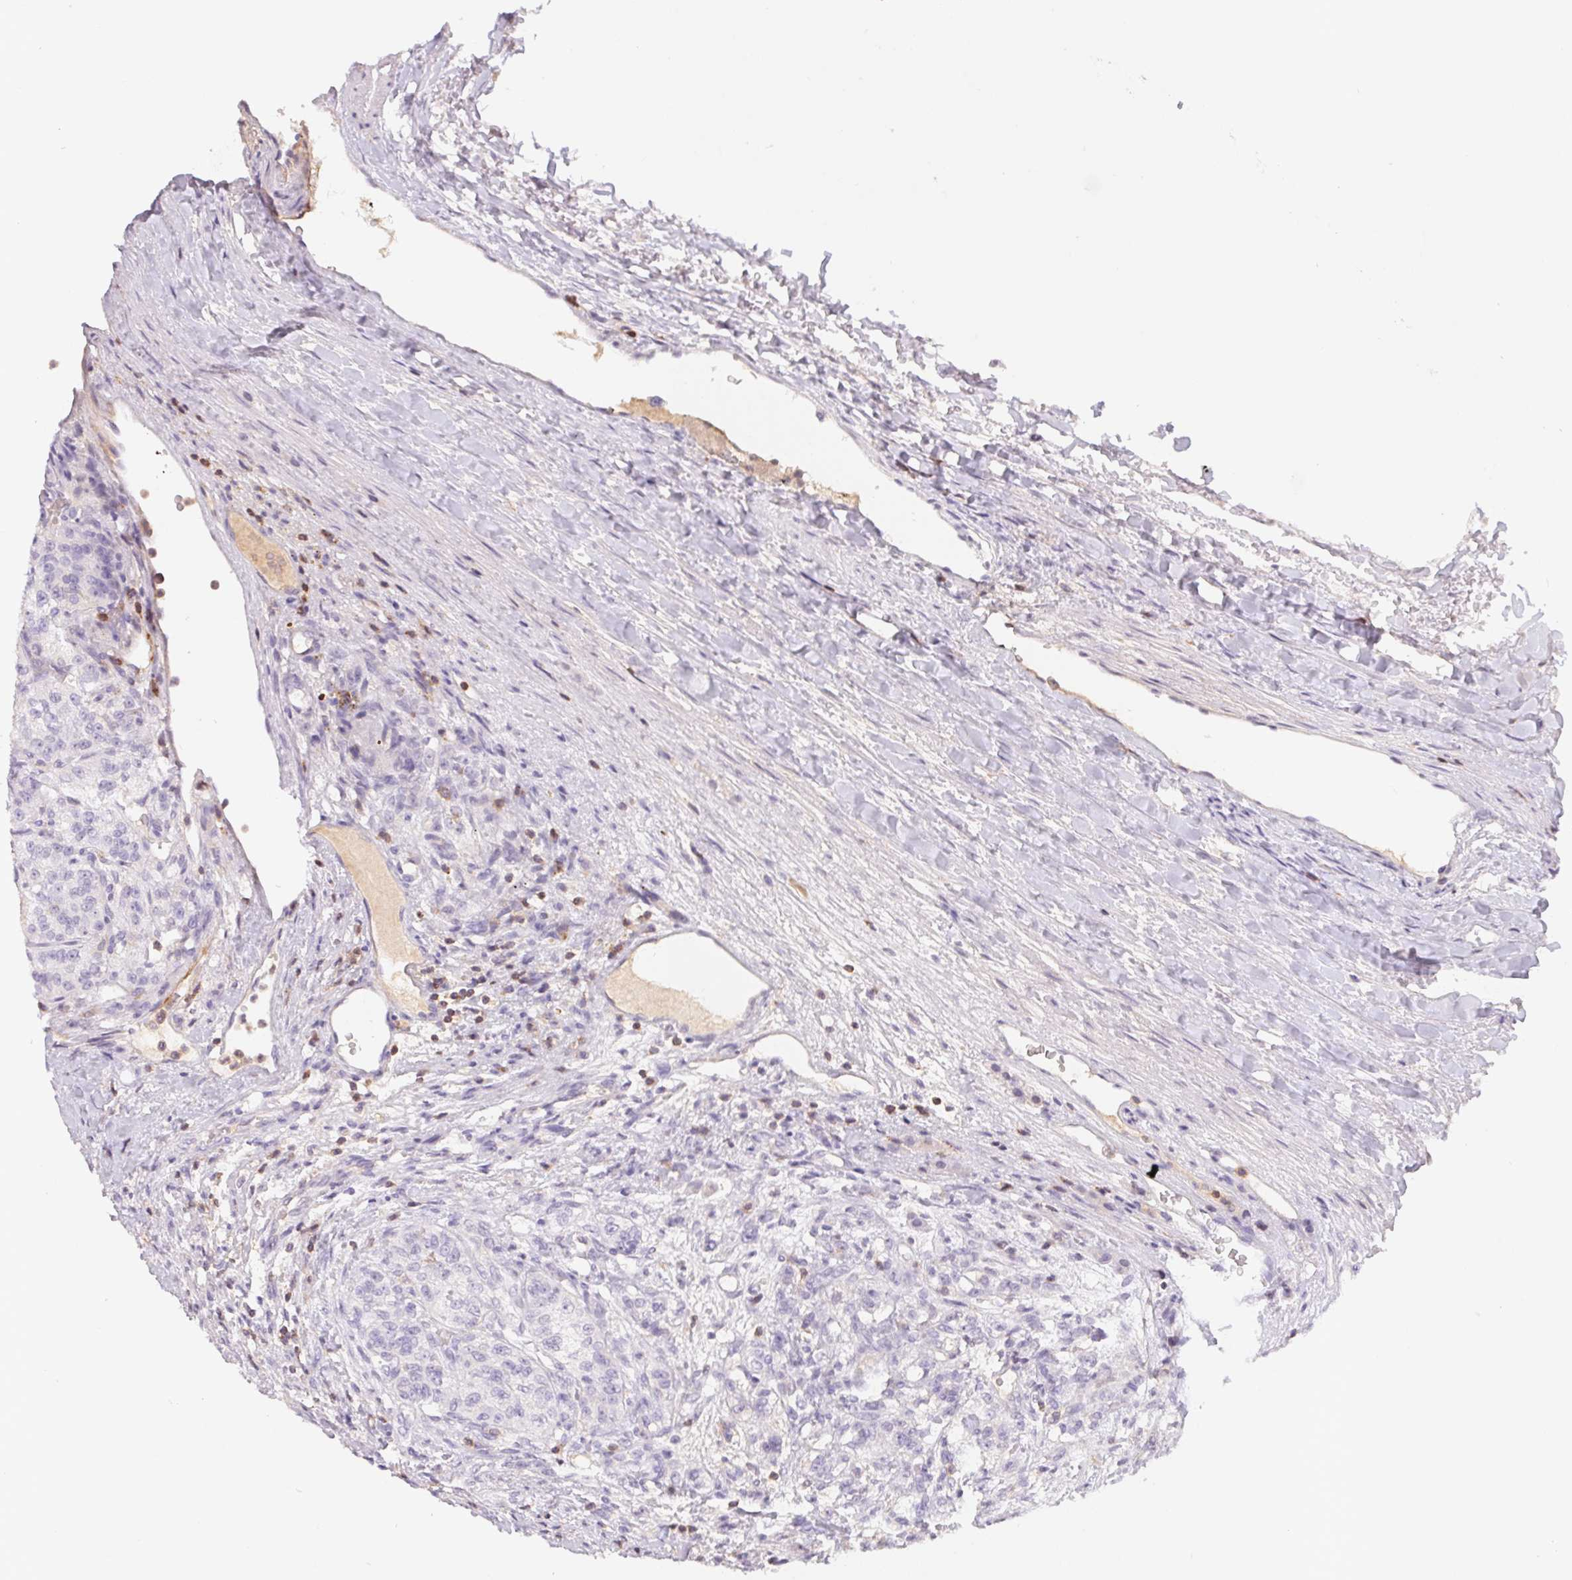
{"staining": {"intensity": "negative", "quantity": "none", "location": "none"}, "tissue": "renal cancer", "cell_type": "Tumor cells", "image_type": "cancer", "snomed": [{"axis": "morphology", "description": "Adenocarcinoma, NOS"}, {"axis": "topography", "description": "Kidney"}], "caption": "Tumor cells are negative for protein expression in human renal cancer (adenocarcinoma). (DAB (3,3'-diaminobenzidine) immunohistochemistry with hematoxylin counter stain).", "gene": "KIF26A", "patient": {"sex": "female", "age": 63}}